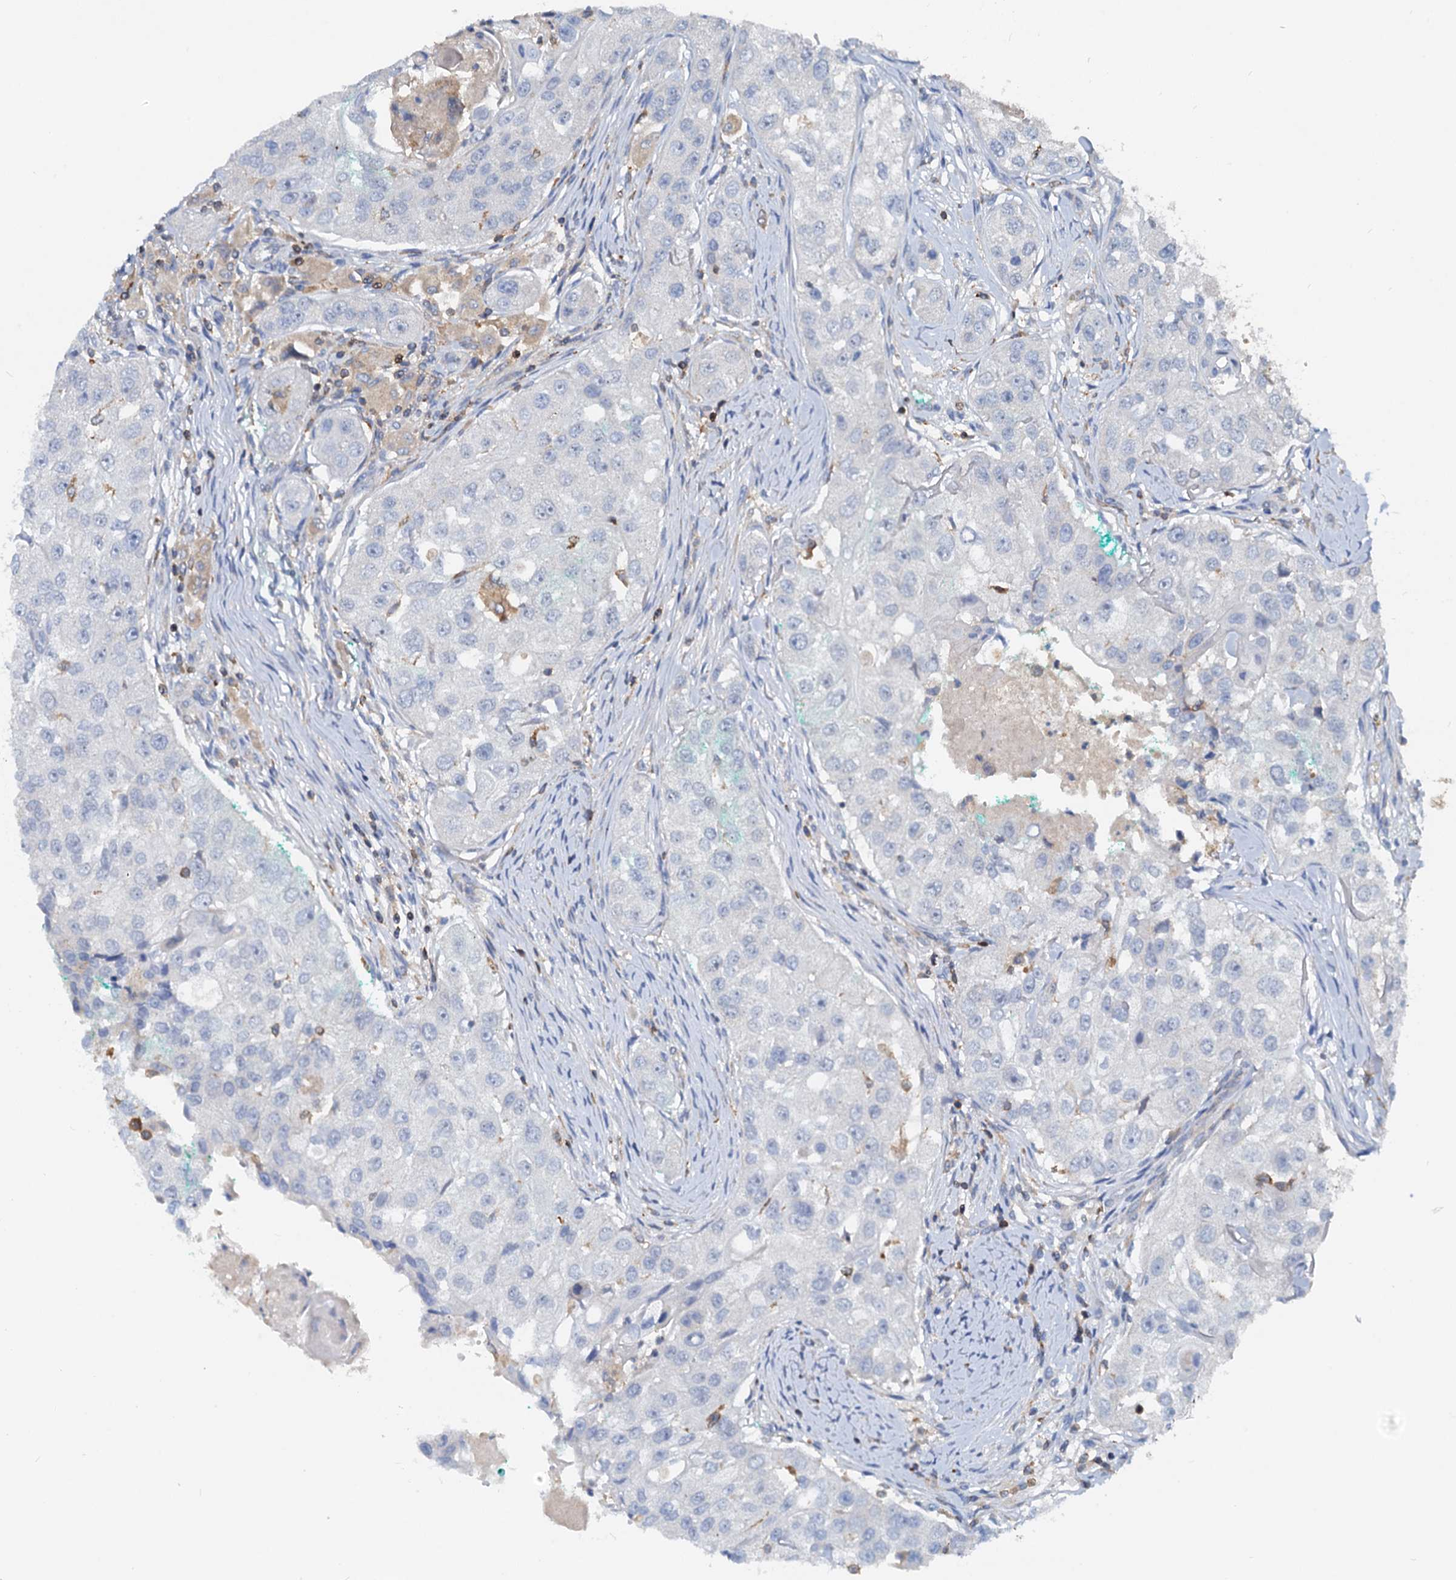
{"staining": {"intensity": "negative", "quantity": "none", "location": "none"}, "tissue": "head and neck cancer", "cell_type": "Tumor cells", "image_type": "cancer", "snomed": [{"axis": "morphology", "description": "Normal tissue, NOS"}, {"axis": "morphology", "description": "Squamous cell carcinoma, NOS"}, {"axis": "topography", "description": "Skeletal muscle"}, {"axis": "topography", "description": "Head-Neck"}], "caption": "Immunohistochemistry histopathology image of human squamous cell carcinoma (head and neck) stained for a protein (brown), which reveals no positivity in tumor cells.", "gene": "LCP2", "patient": {"sex": "male", "age": 51}}